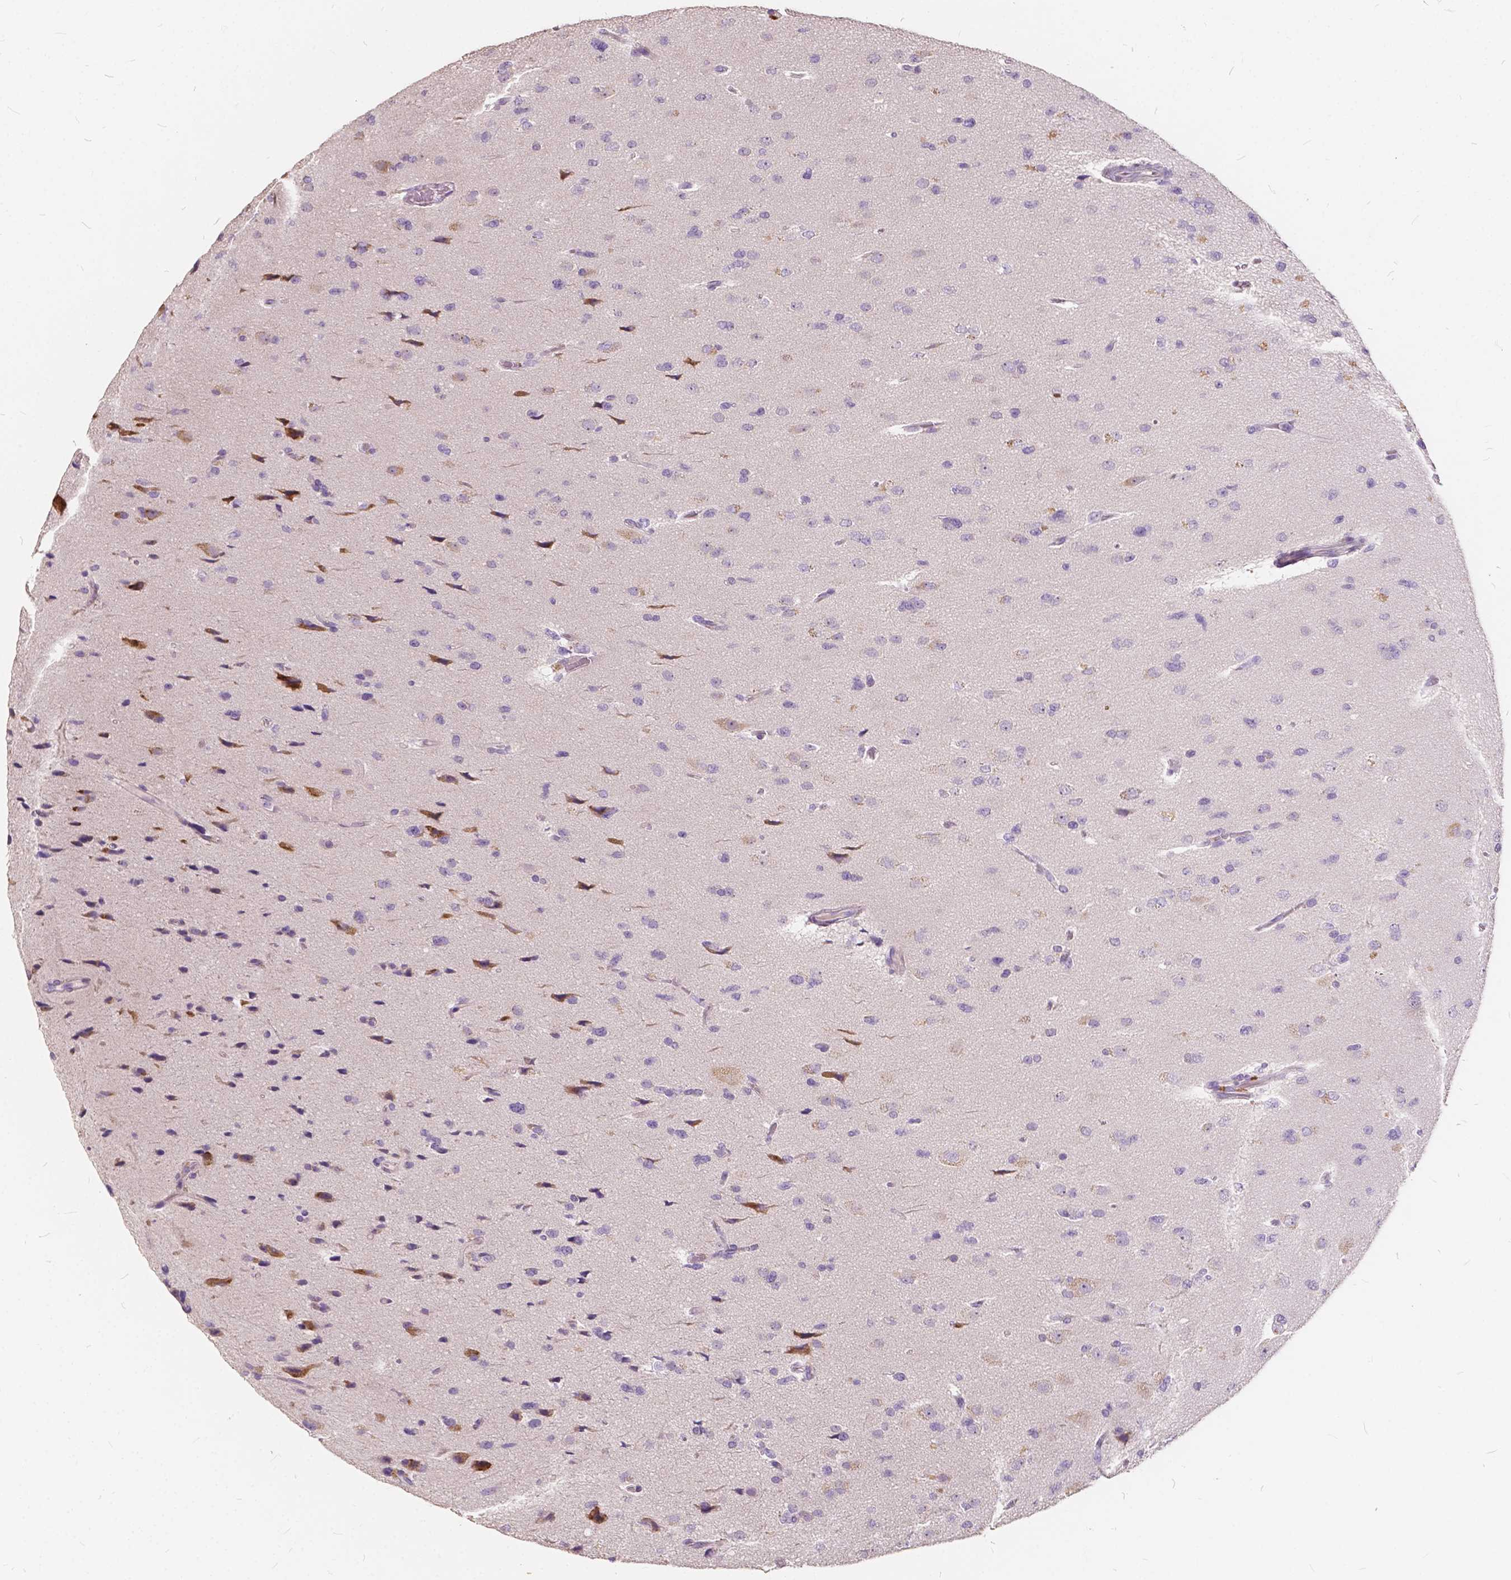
{"staining": {"intensity": "negative", "quantity": "none", "location": "none"}, "tissue": "glioma", "cell_type": "Tumor cells", "image_type": "cancer", "snomed": [{"axis": "morphology", "description": "Glioma, malignant, Low grade"}, {"axis": "topography", "description": "Brain"}], "caption": "DAB (3,3'-diaminobenzidine) immunohistochemical staining of malignant glioma (low-grade) displays no significant positivity in tumor cells.", "gene": "SLC7A8", "patient": {"sex": "female", "age": 55}}